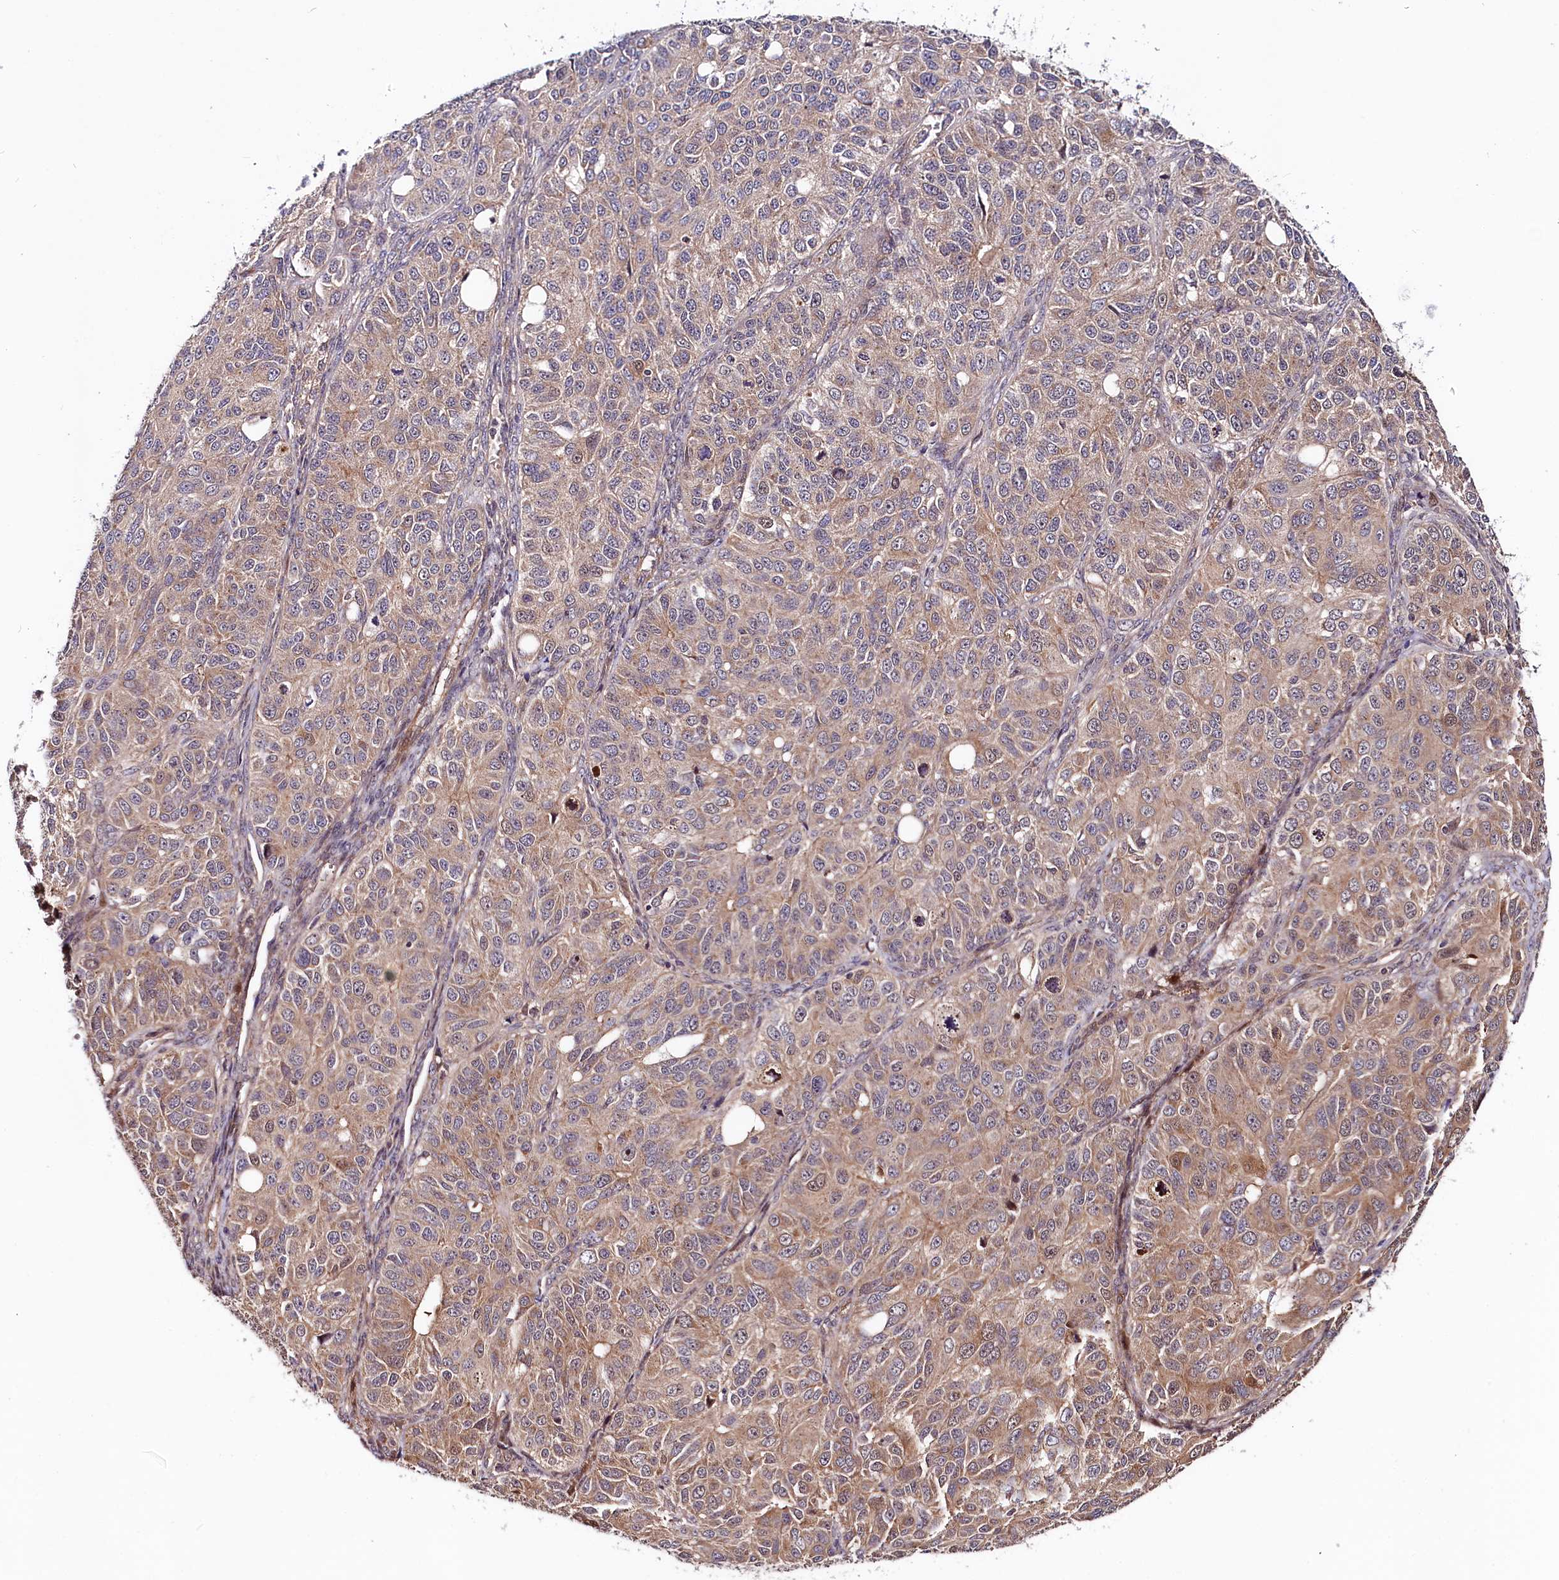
{"staining": {"intensity": "moderate", "quantity": "25%-75%", "location": "cytoplasmic/membranous"}, "tissue": "ovarian cancer", "cell_type": "Tumor cells", "image_type": "cancer", "snomed": [{"axis": "morphology", "description": "Carcinoma, endometroid"}, {"axis": "topography", "description": "Ovary"}], "caption": "DAB immunohistochemical staining of ovarian endometroid carcinoma demonstrates moderate cytoplasmic/membranous protein expression in approximately 25%-75% of tumor cells.", "gene": "NEDD1", "patient": {"sex": "female", "age": 51}}